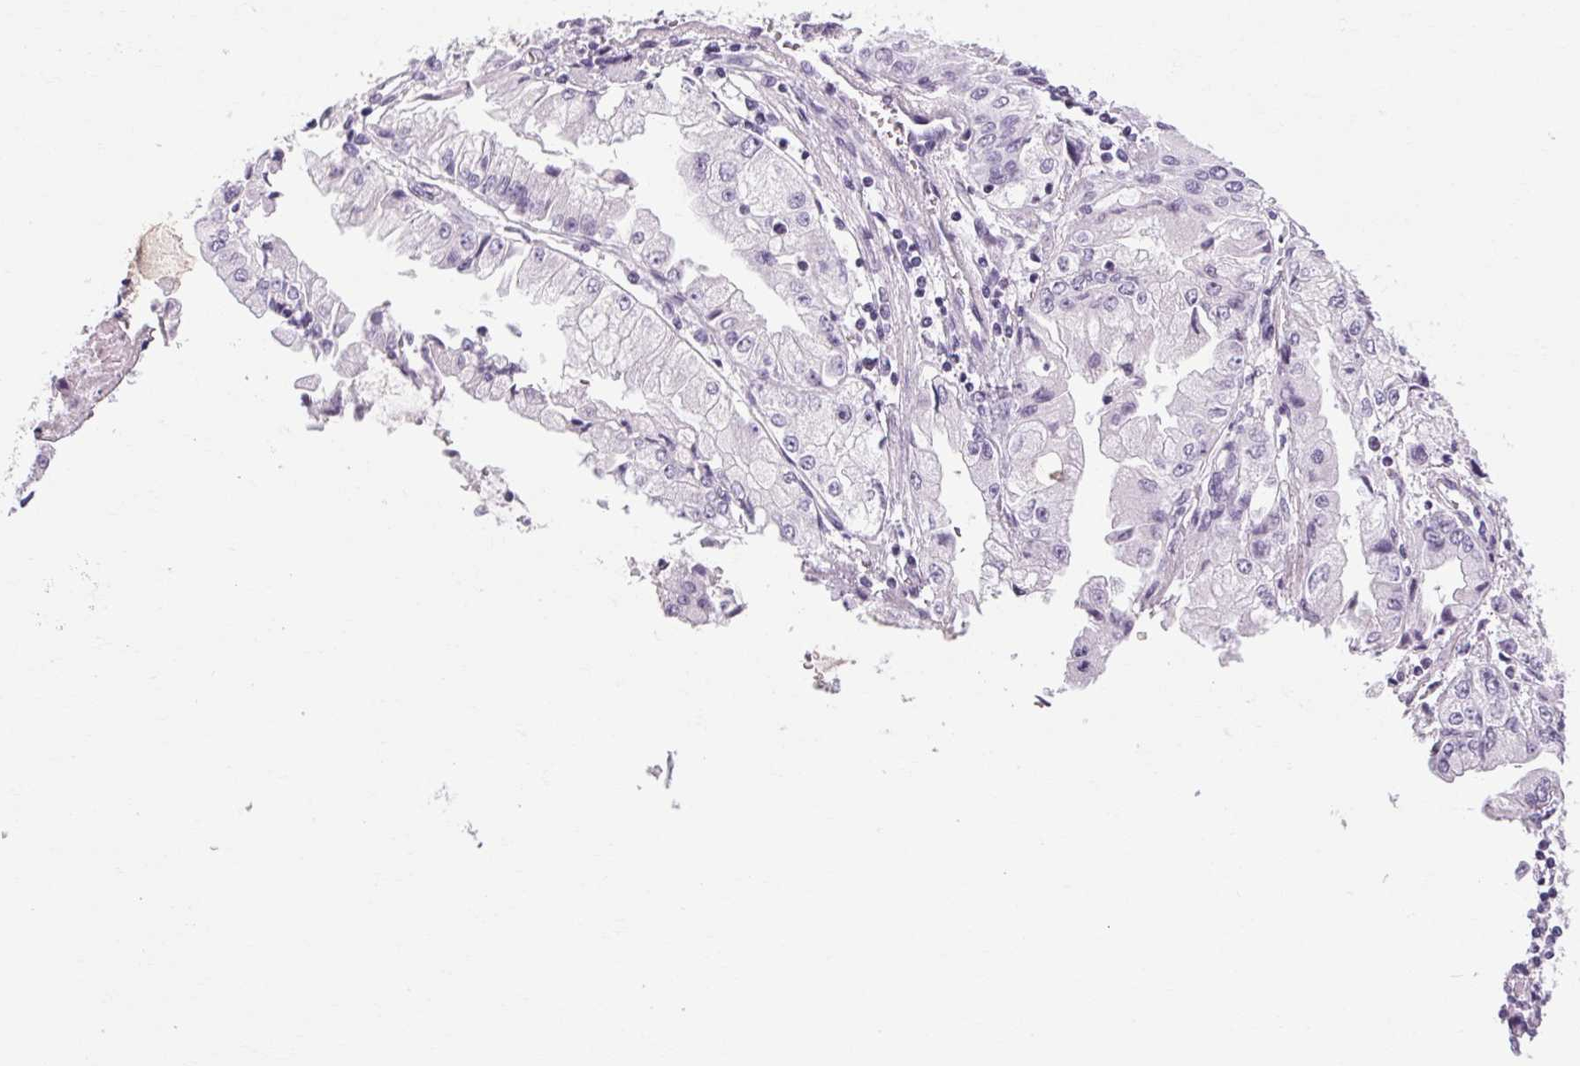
{"staining": {"intensity": "negative", "quantity": "none", "location": "none"}, "tissue": "stomach cancer", "cell_type": "Tumor cells", "image_type": "cancer", "snomed": [{"axis": "morphology", "description": "Adenocarcinoma, NOS"}, {"axis": "topography", "description": "Stomach, upper"}], "caption": "IHC photomicrograph of human stomach cancer stained for a protein (brown), which shows no staining in tumor cells.", "gene": "POMC", "patient": {"sex": "female", "age": 74}}